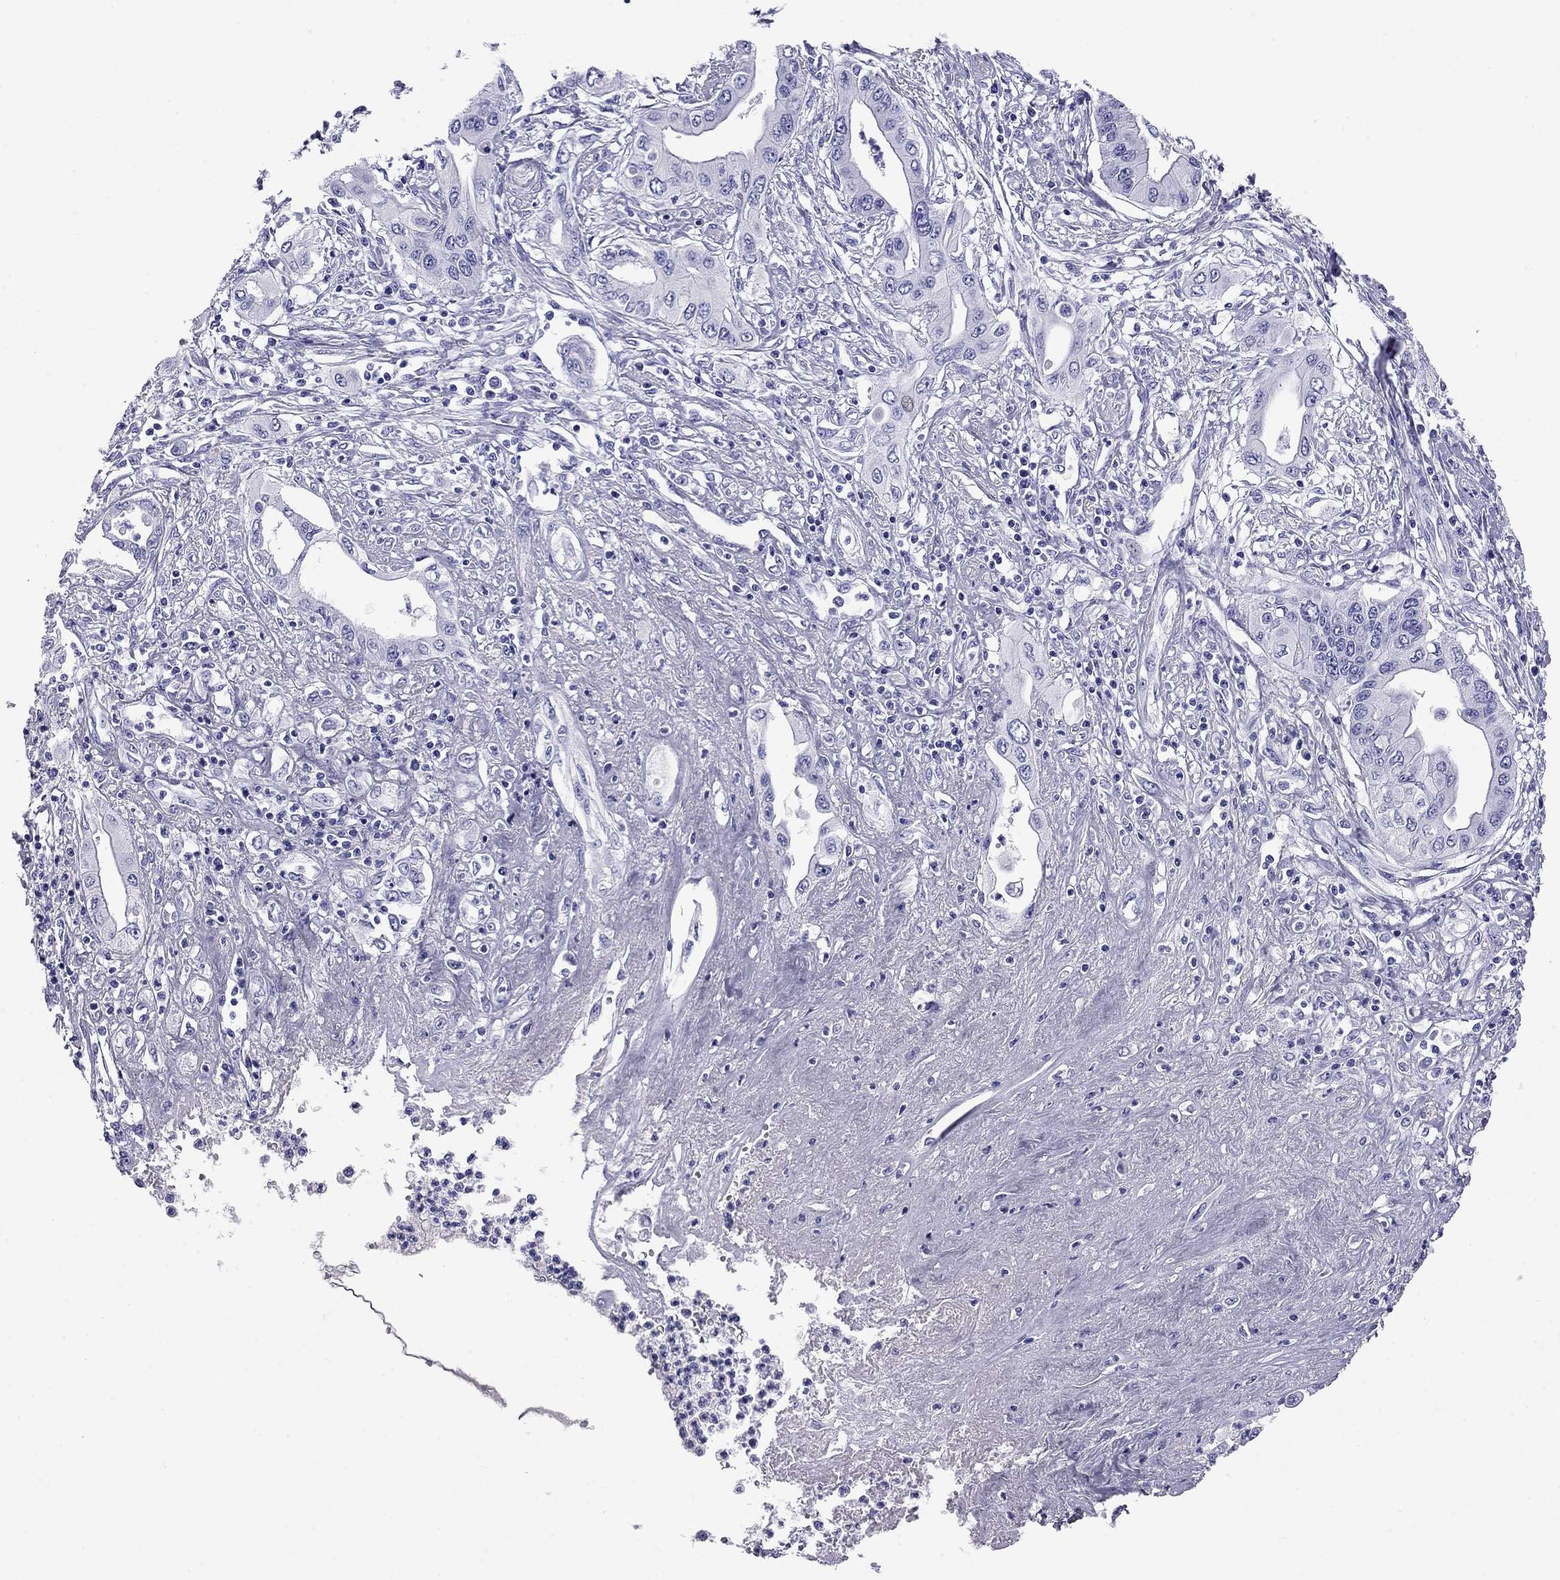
{"staining": {"intensity": "negative", "quantity": "none", "location": "none"}, "tissue": "pancreatic cancer", "cell_type": "Tumor cells", "image_type": "cancer", "snomed": [{"axis": "morphology", "description": "Adenocarcinoma, NOS"}, {"axis": "topography", "description": "Pancreas"}], "caption": "This is a image of IHC staining of pancreatic cancer (adenocarcinoma), which shows no positivity in tumor cells.", "gene": "ODF4", "patient": {"sex": "female", "age": 62}}